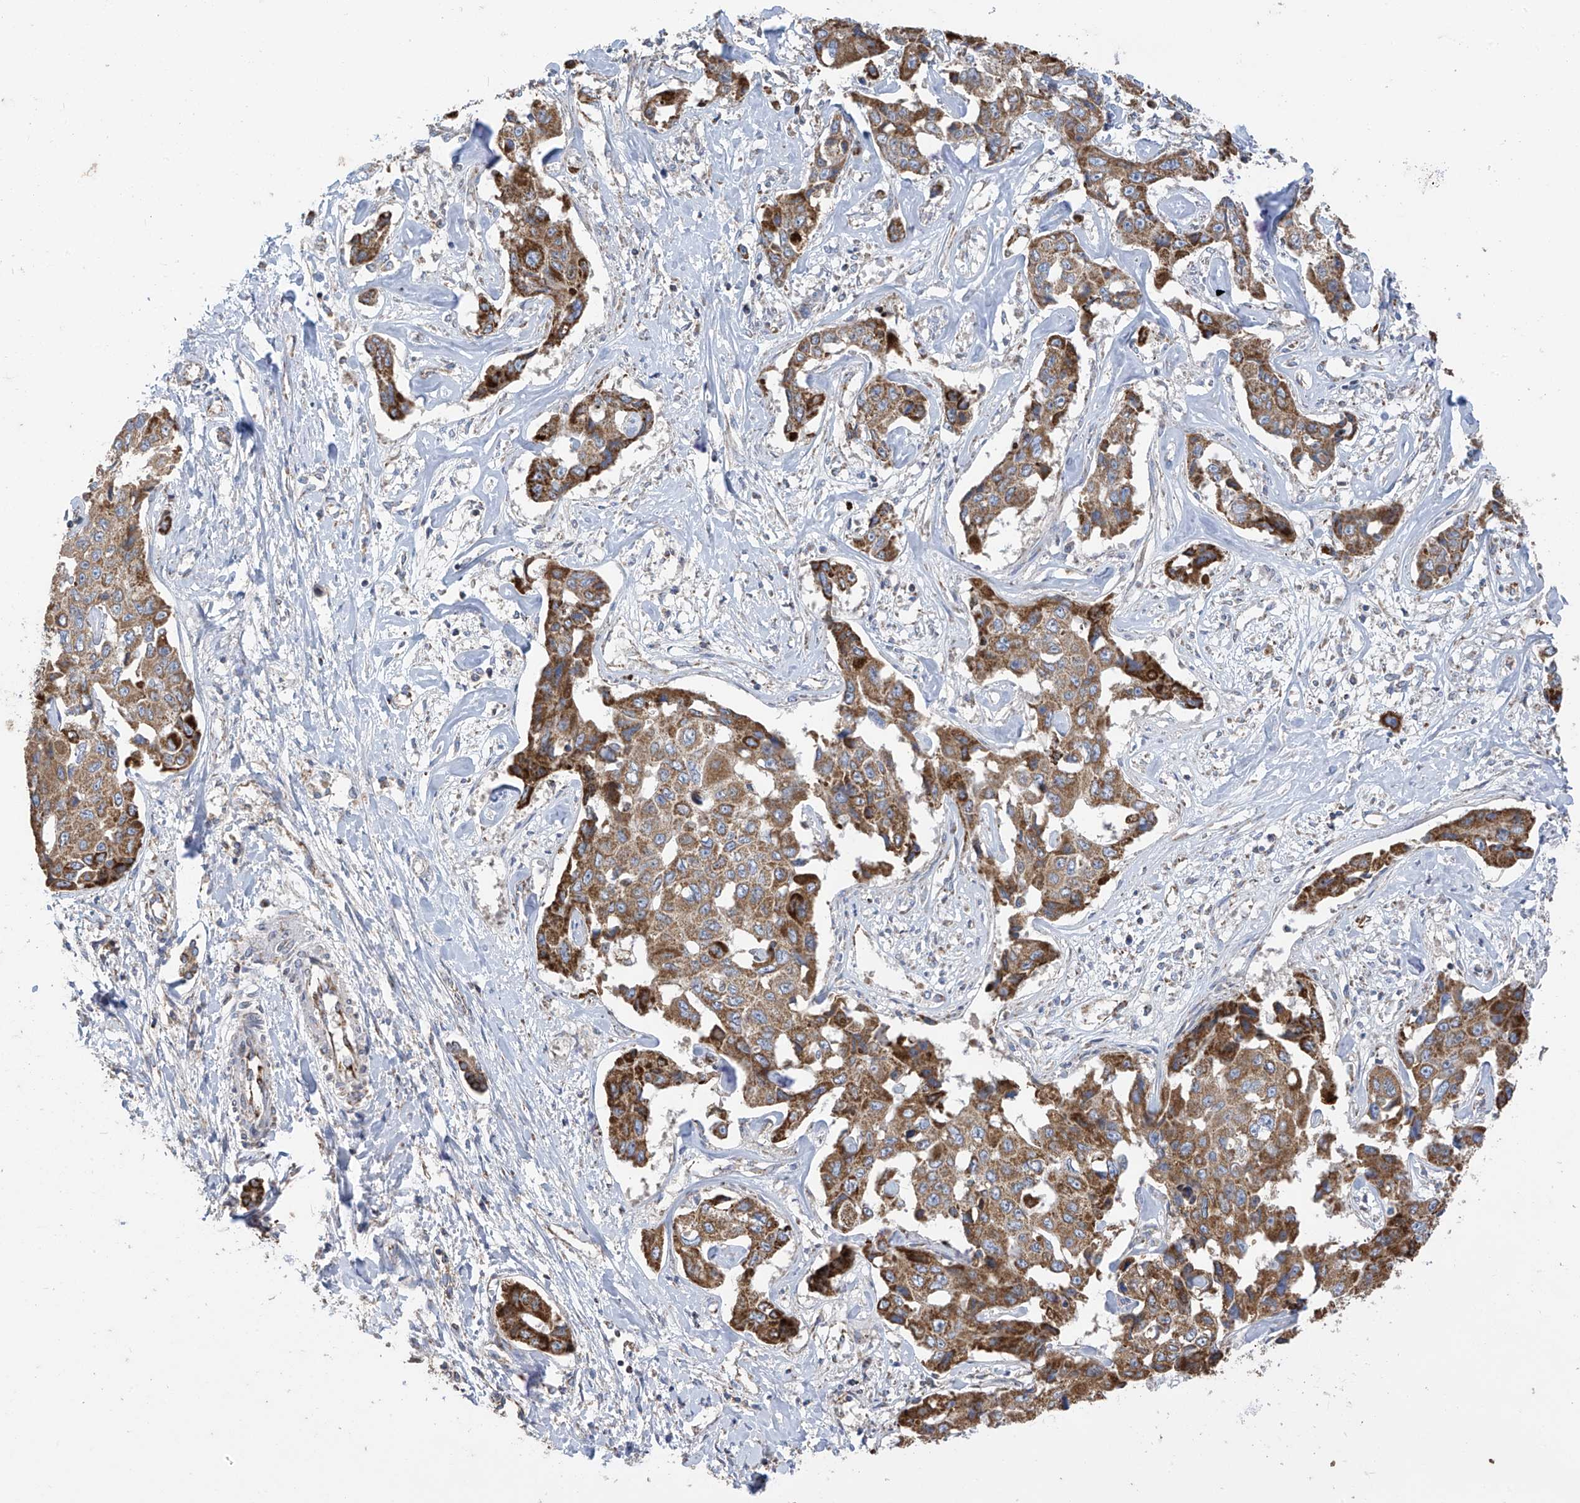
{"staining": {"intensity": "moderate", "quantity": ">75%", "location": "cytoplasmic/membranous"}, "tissue": "liver cancer", "cell_type": "Tumor cells", "image_type": "cancer", "snomed": [{"axis": "morphology", "description": "Cholangiocarcinoma"}, {"axis": "topography", "description": "Liver"}], "caption": "IHC (DAB) staining of liver cancer reveals moderate cytoplasmic/membranous protein expression in about >75% of tumor cells. (Stains: DAB (3,3'-diaminobenzidine) in brown, nuclei in blue, Microscopy: brightfield microscopy at high magnification).", "gene": "PNPT1", "patient": {"sex": "male", "age": 59}}